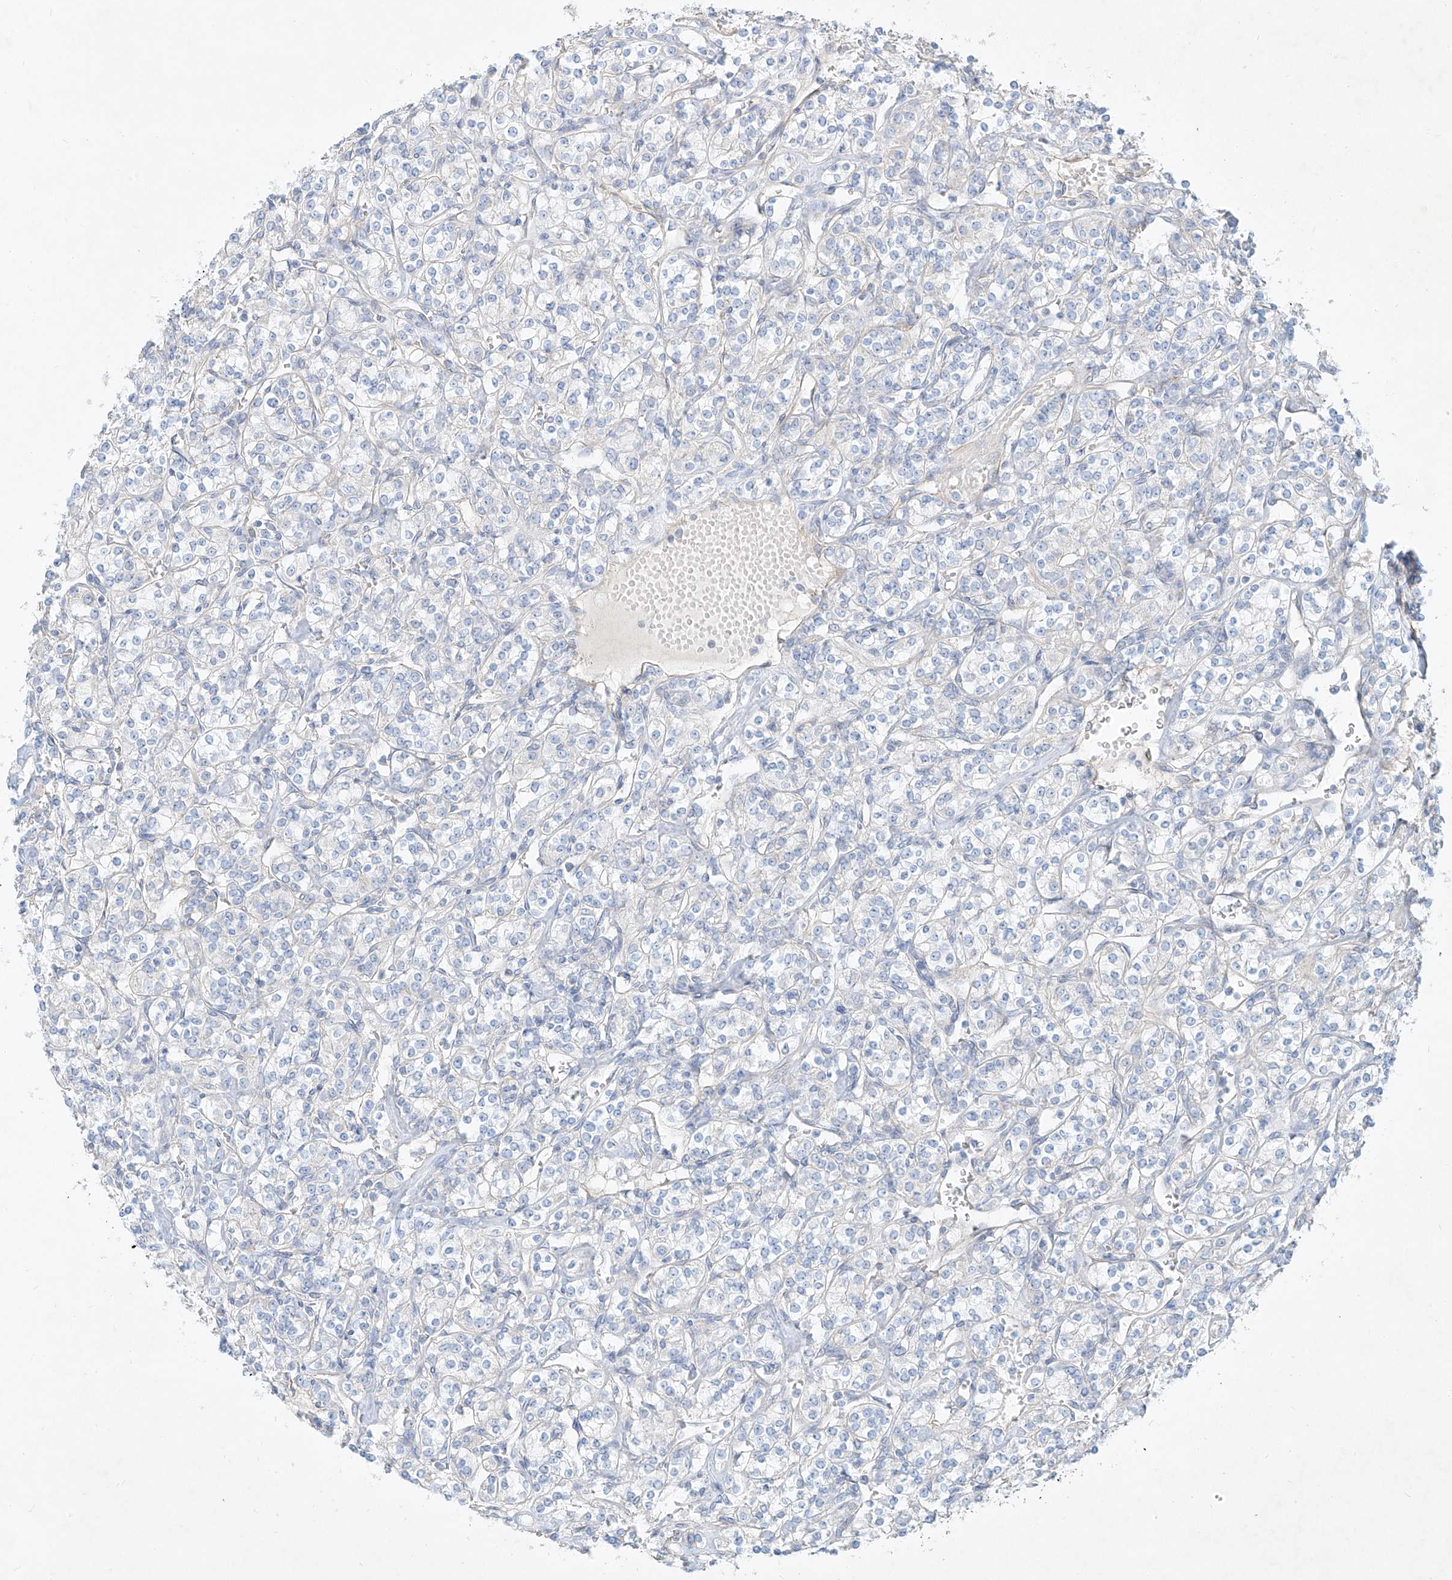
{"staining": {"intensity": "negative", "quantity": "none", "location": "none"}, "tissue": "renal cancer", "cell_type": "Tumor cells", "image_type": "cancer", "snomed": [{"axis": "morphology", "description": "Adenocarcinoma, NOS"}, {"axis": "topography", "description": "Kidney"}], "caption": "A high-resolution histopathology image shows IHC staining of renal cancer, which shows no significant positivity in tumor cells.", "gene": "AJM1", "patient": {"sex": "male", "age": 77}}